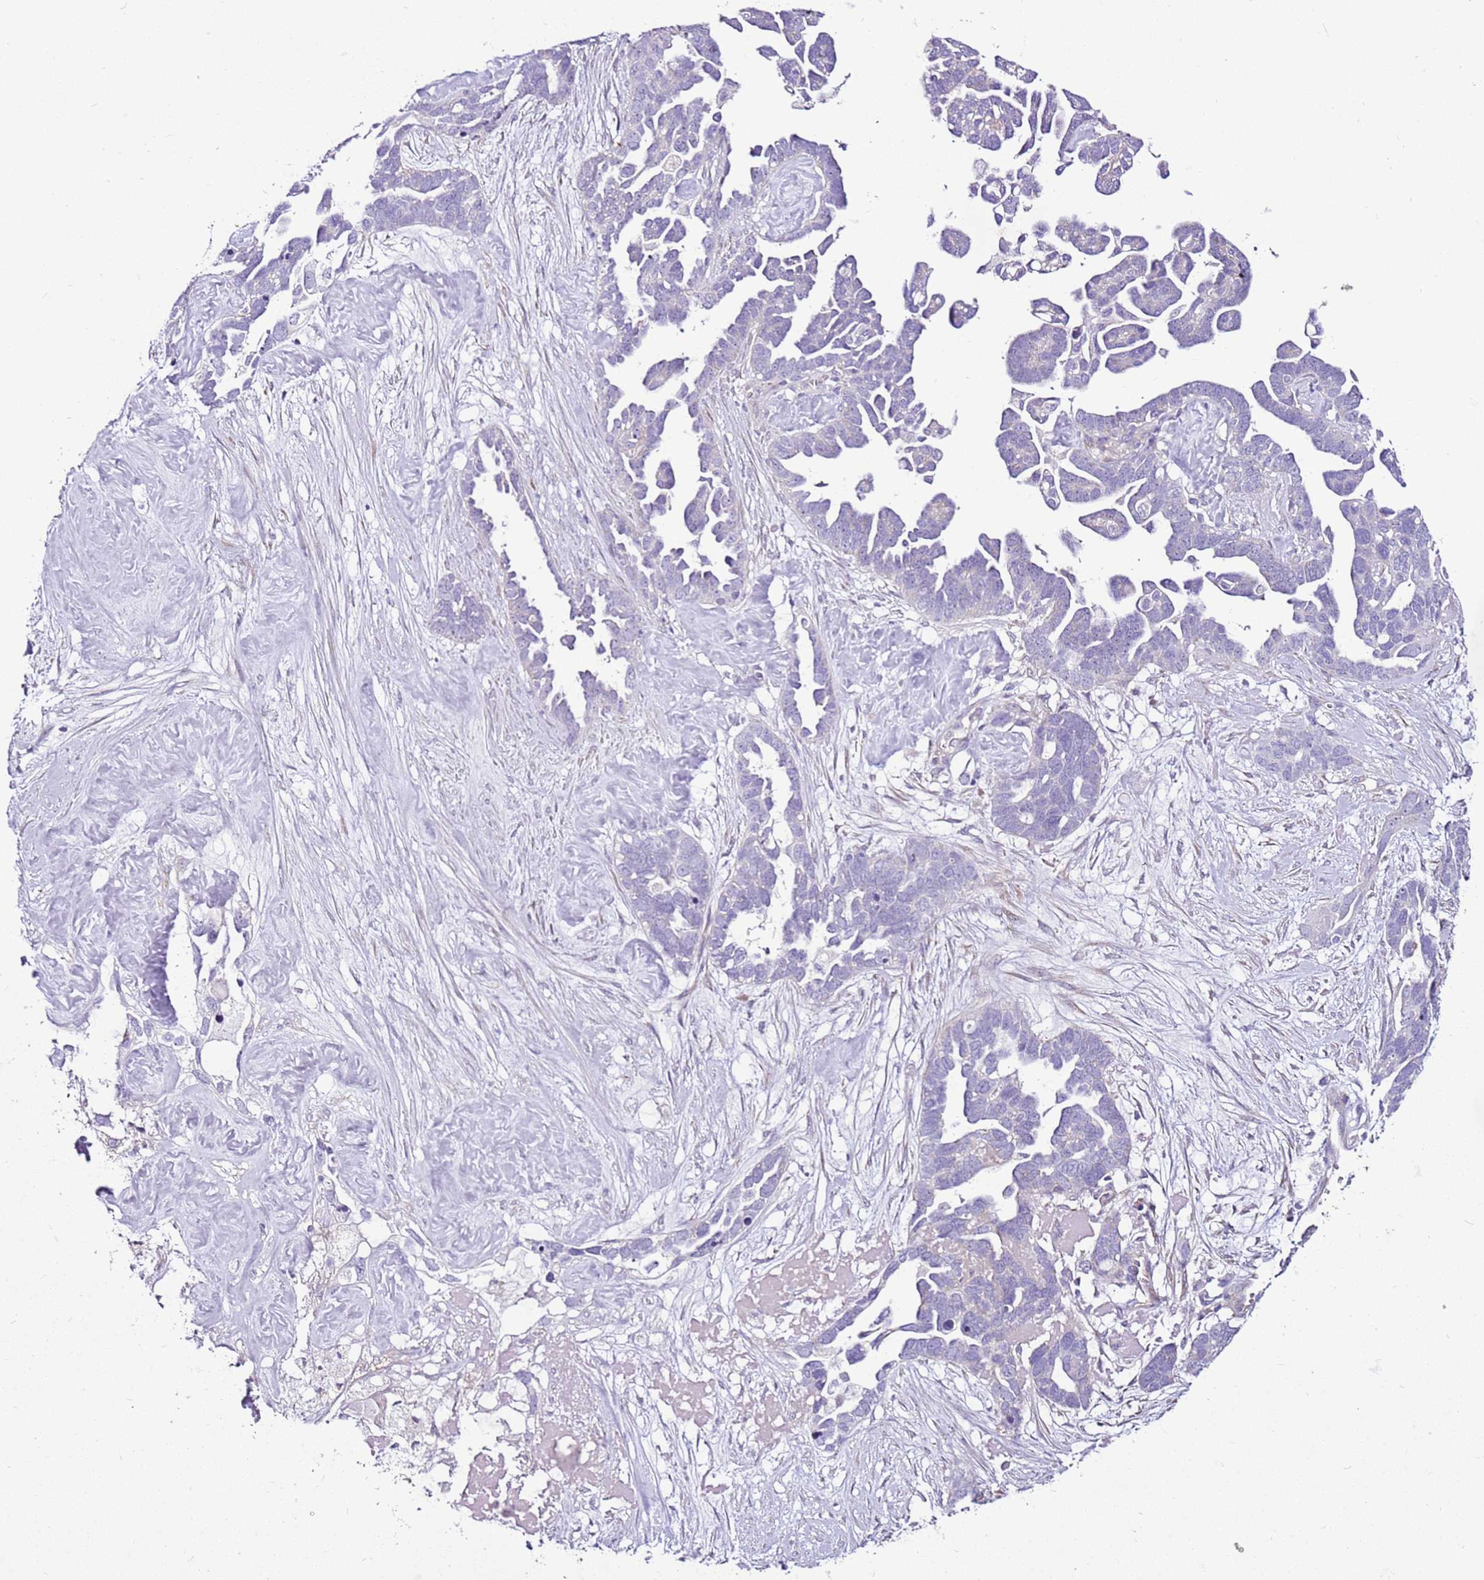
{"staining": {"intensity": "negative", "quantity": "none", "location": "none"}, "tissue": "ovarian cancer", "cell_type": "Tumor cells", "image_type": "cancer", "snomed": [{"axis": "morphology", "description": "Cystadenocarcinoma, serous, NOS"}, {"axis": "topography", "description": "Ovary"}], "caption": "Tumor cells are negative for protein expression in human ovarian cancer.", "gene": "SLC38A5", "patient": {"sex": "female", "age": 54}}